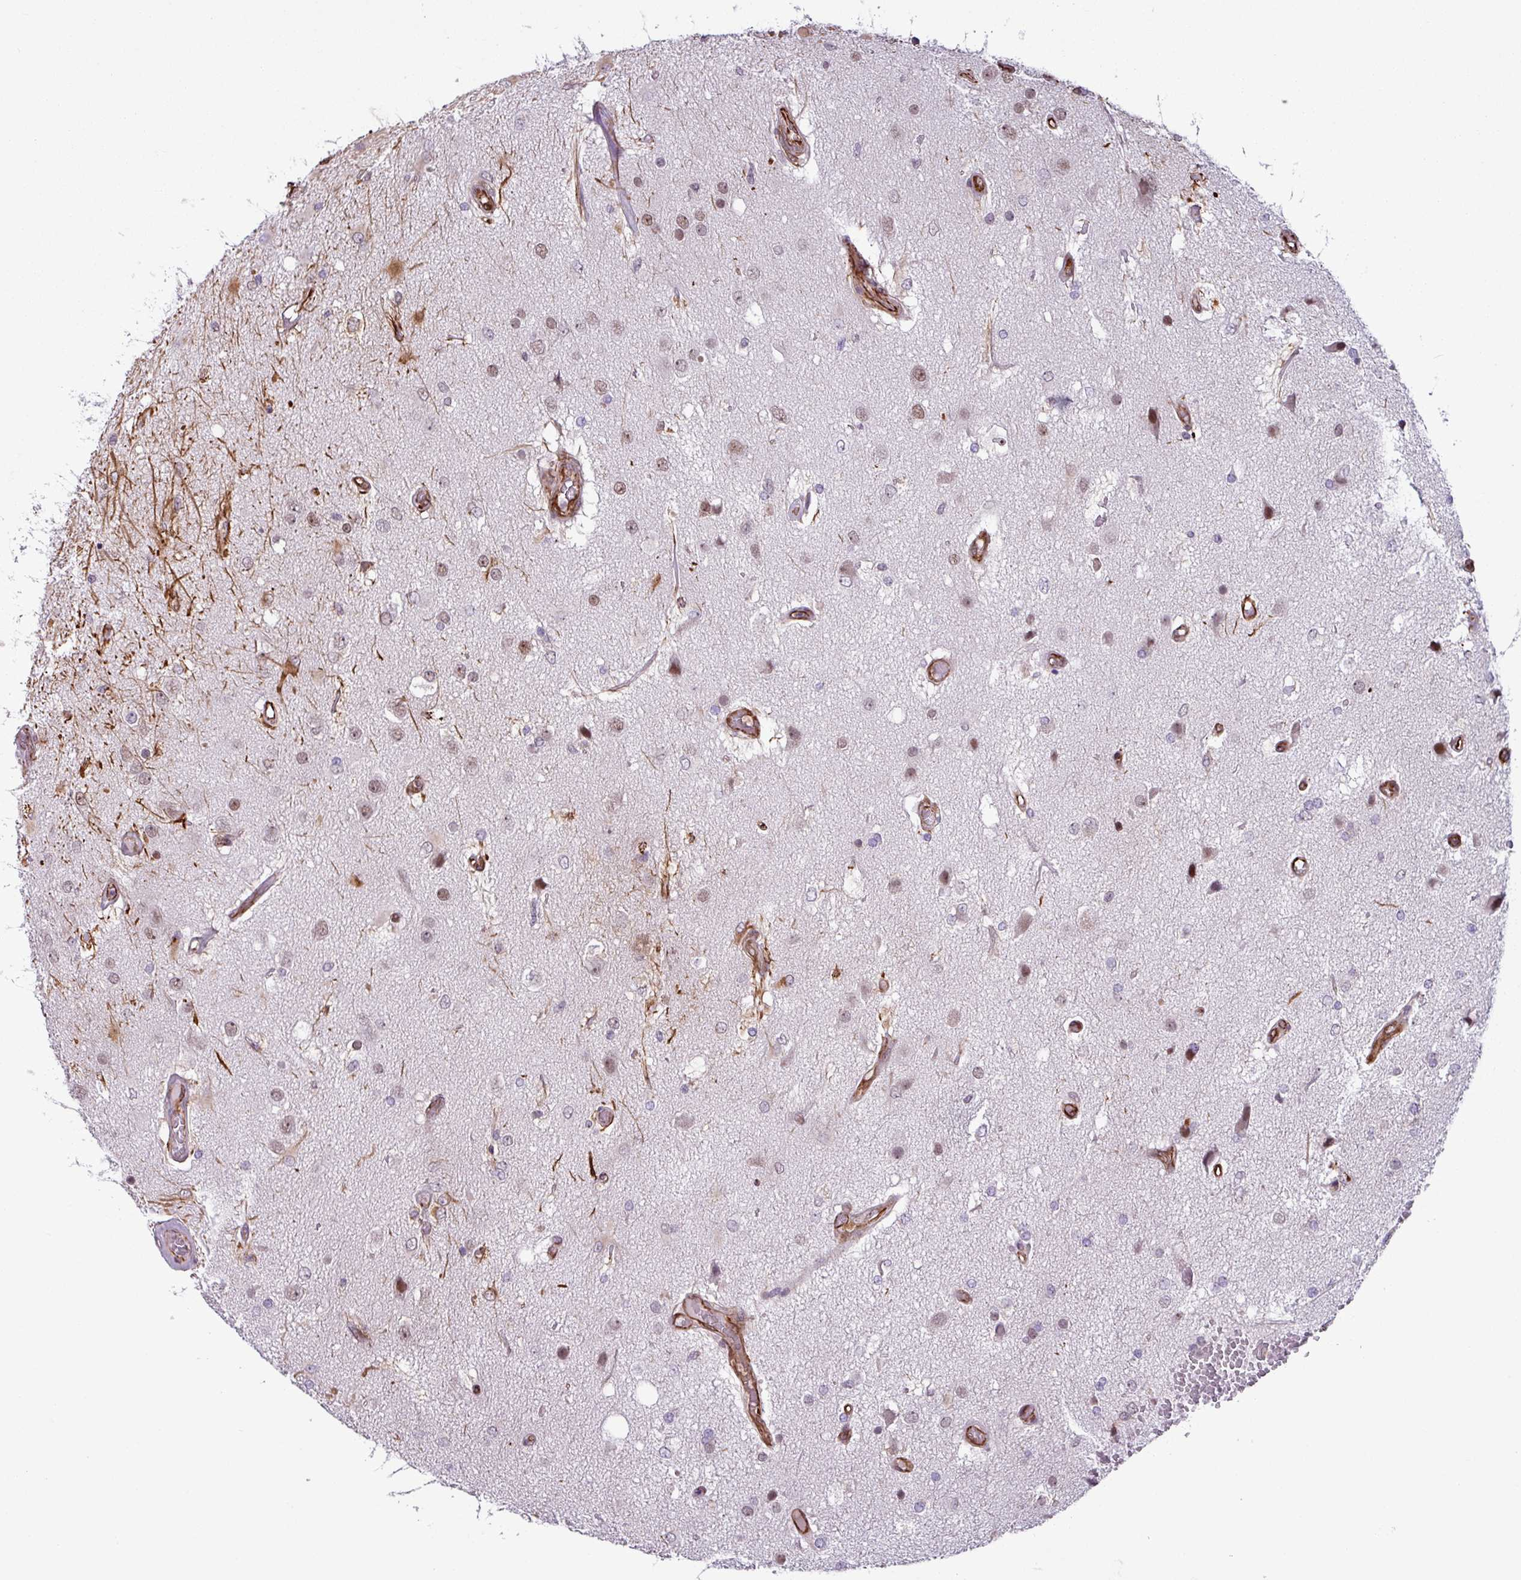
{"staining": {"intensity": "strong", "quantity": "<25%", "location": "cytoplasmic/membranous"}, "tissue": "glioma", "cell_type": "Tumor cells", "image_type": "cancer", "snomed": [{"axis": "morphology", "description": "Glioma, malignant, High grade"}, {"axis": "morphology", "description": "Glioblastoma, NOS"}, {"axis": "topography", "description": "Brain"}], "caption": "Tumor cells display medium levels of strong cytoplasmic/membranous positivity in approximately <25% of cells in human glioma.", "gene": "CHD3", "patient": {"sex": "male", "age": 60}}